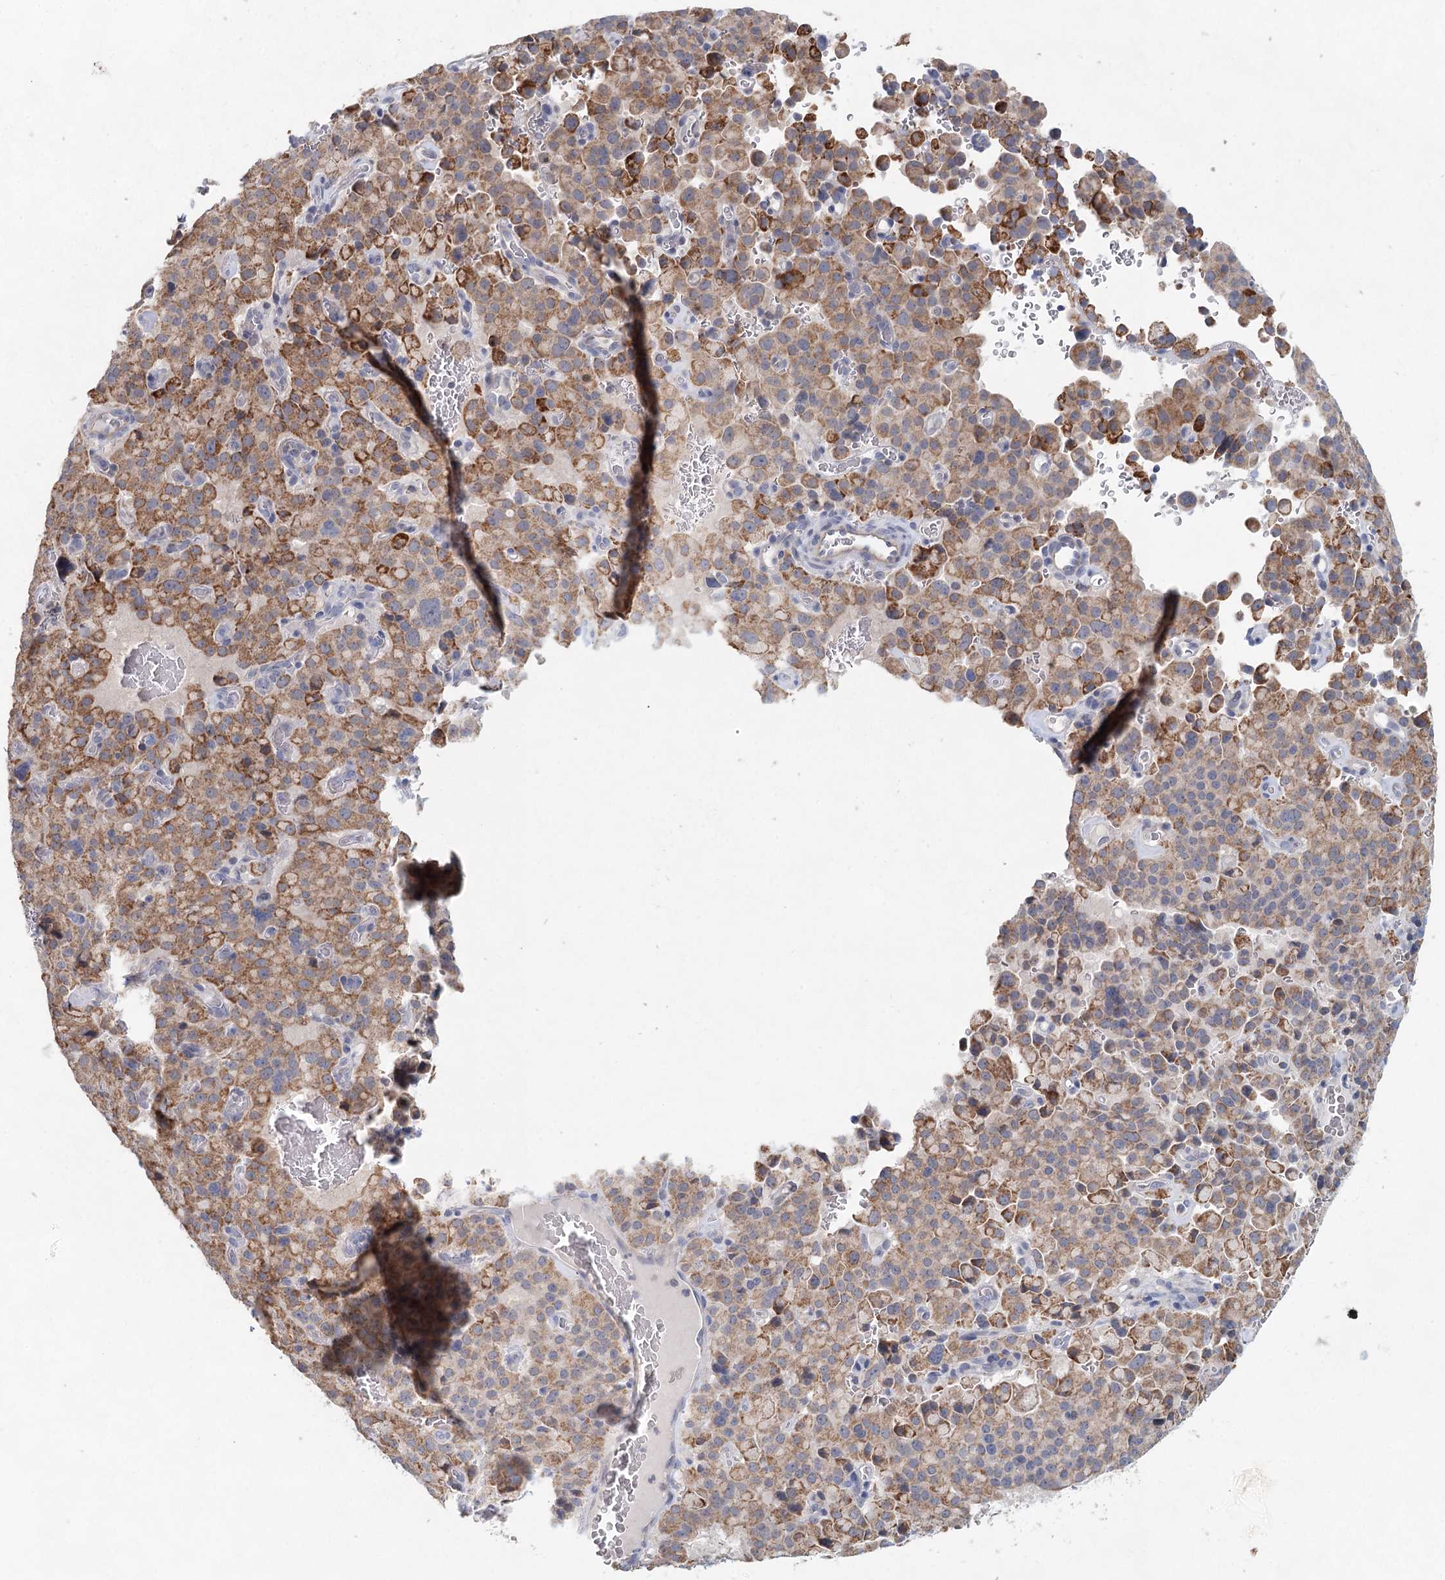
{"staining": {"intensity": "moderate", "quantity": ">75%", "location": "cytoplasmic/membranous"}, "tissue": "pancreatic cancer", "cell_type": "Tumor cells", "image_type": "cancer", "snomed": [{"axis": "morphology", "description": "Adenocarcinoma, NOS"}, {"axis": "topography", "description": "Pancreas"}], "caption": "The micrograph demonstrates immunohistochemical staining of pancreatic adenocarcinoma. There is moderate cytoplasmic/membranous staining is appreciated in about >75% of tumor cells.", "gene": "XPO6", "patient": {"sex": "male", "age": 65}}